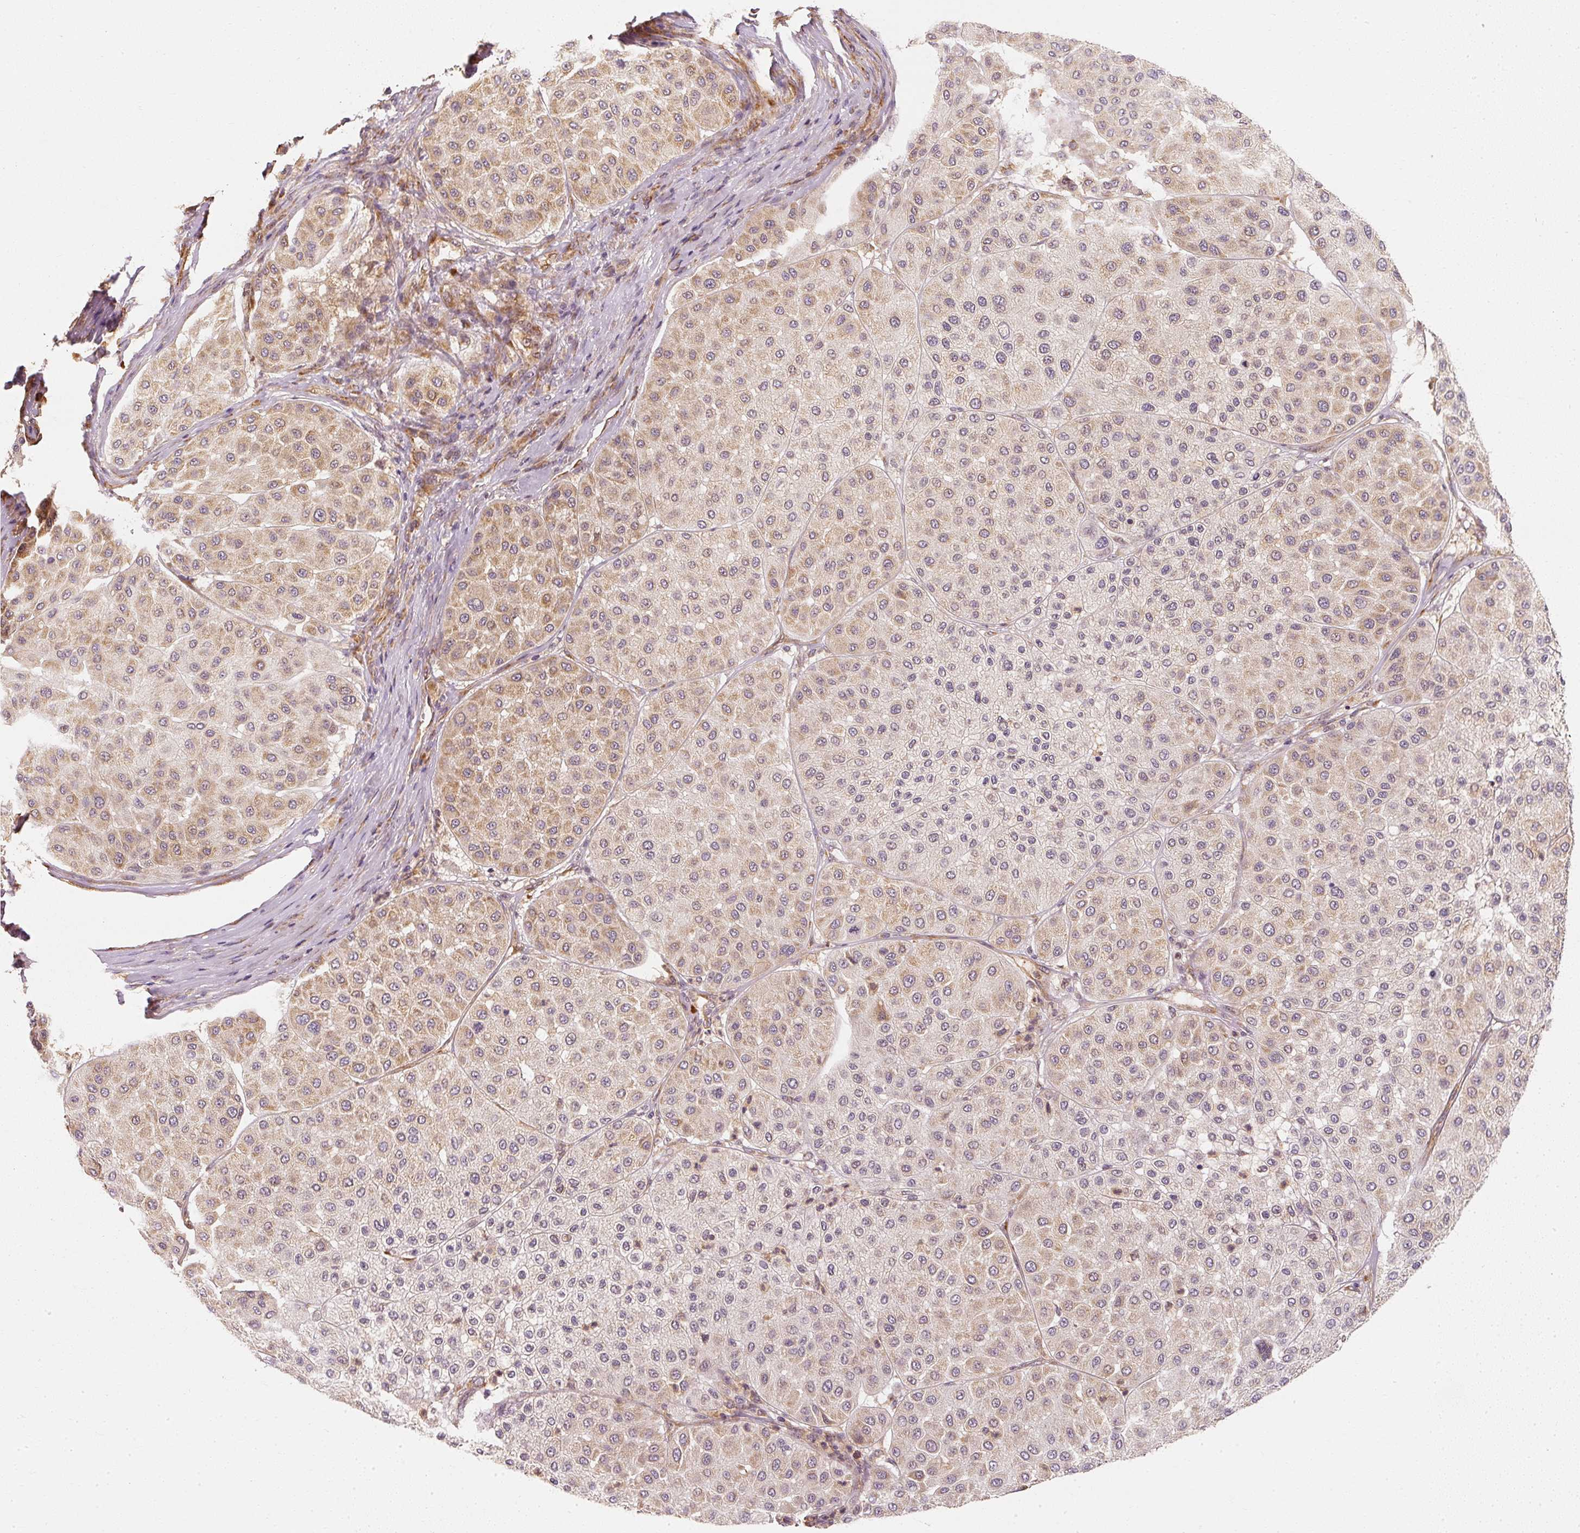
{"staining": {"intensity": "weak", "quantity": "25%-75%", "location": "cytoplasmic/membranous"}, "tissue": "melanoma", "cell_type": "Tumor cells", "image_type": "cancer", "snomed": [{"axis": "morphology", "description": "Malignant melanoma, Metastatic site"}, {"axis": "topography", "description": "Smooth muscle"}], "caption": "Protein staining of malignant melanoma (metastatic site) tissue reveals weak cytoplasmic/membranous positivity in about 25%-75% of tumor cells. (brown staining indicates protein expression, while blue staining denotes nuclei).", "gene": "EEF1A2", "patient": {"sex": "male", "age": 41}}